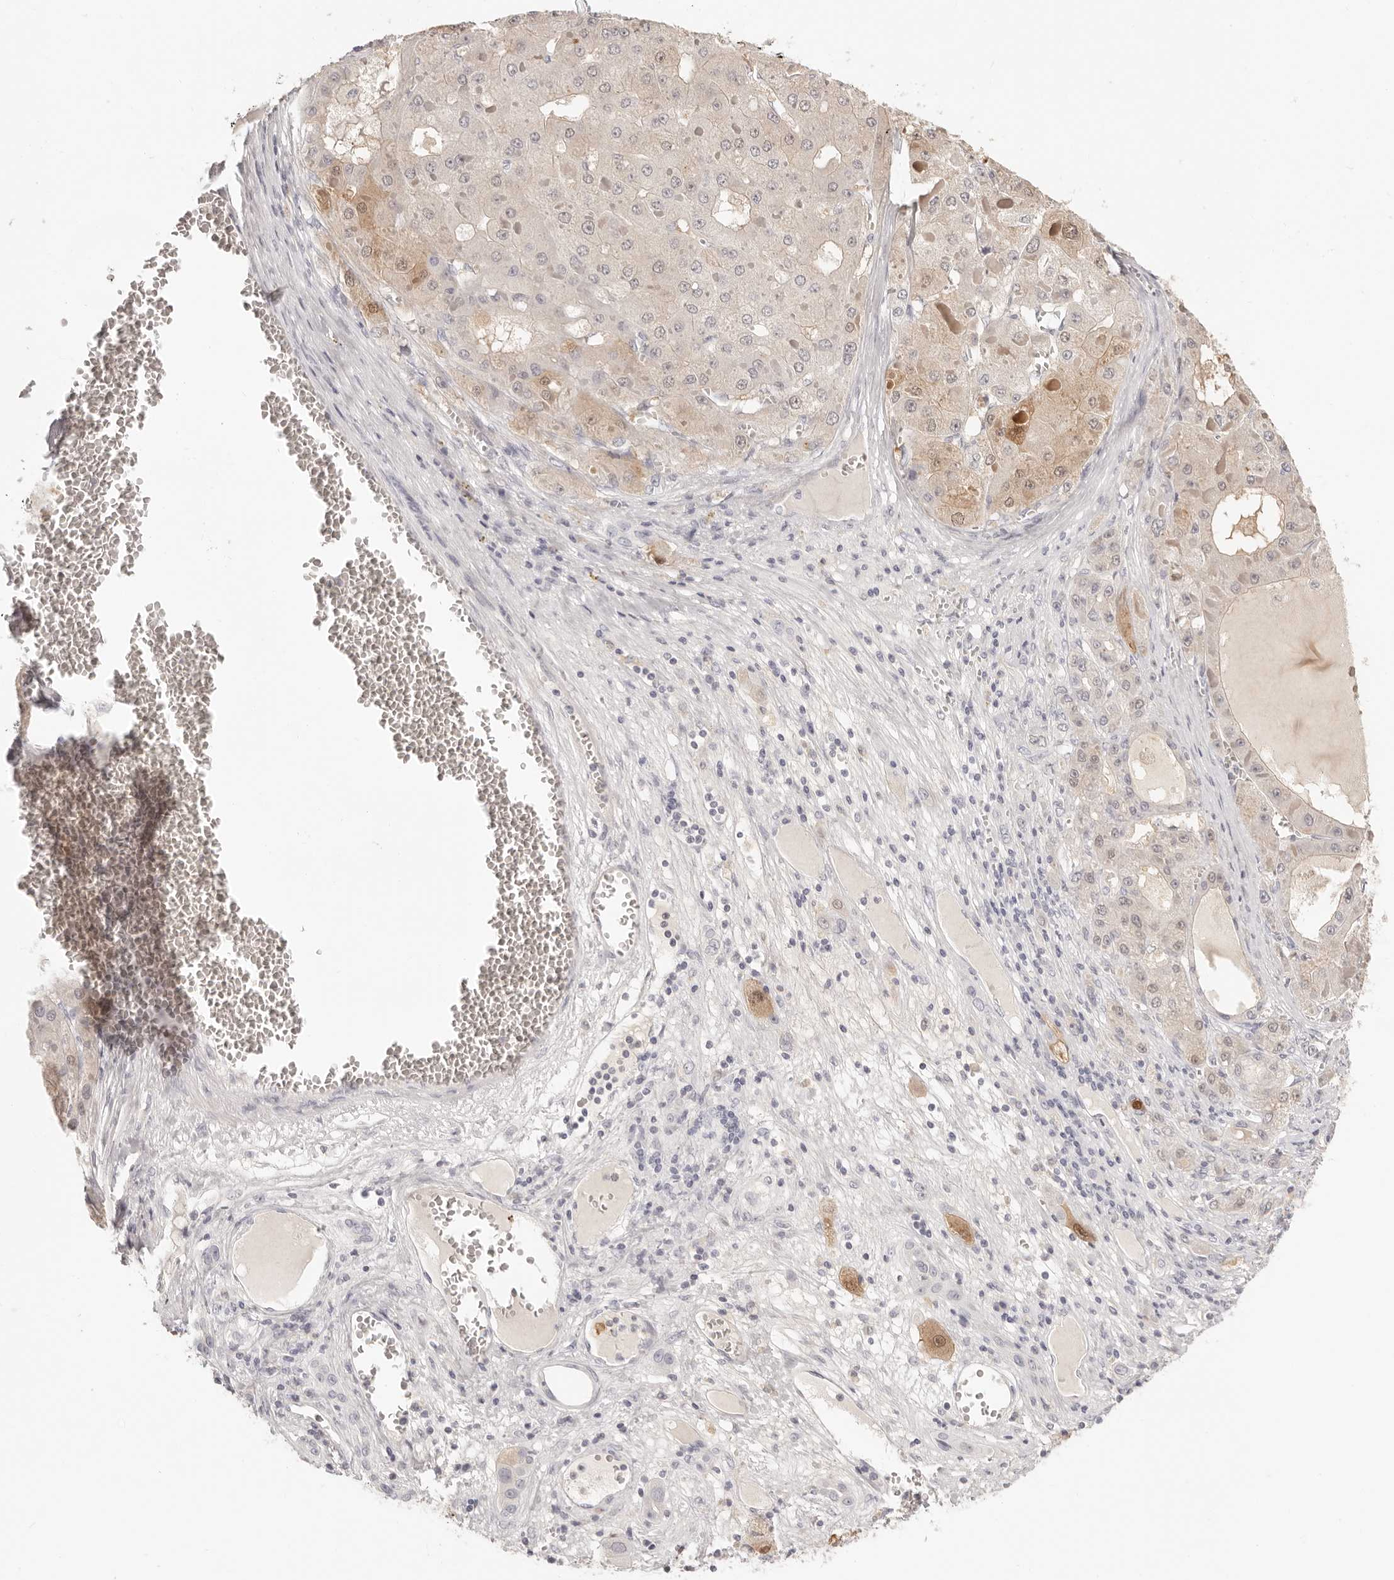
{"staining": {"intensity": "weak", "quantity": "25%-75%", "location": "cytoplasmic/membranous"}, "tissue": "liver cancer", "cell_type": "Tumor cells", "image_type": "cancer", "snomed": [{"axis": "morphology", "description": "Carcinoma, Hepatocellular, NOS"}, {"axis": "topography", "description": "Liver"}], "caption": "Liver cancer (hepatocellular carcinoma) tissue exhibits weak cytoplasmic/membranous staining in about 25%-75% of tumor cells, visualized by immunohistochemistry. The staining is performed using DAB (3,3'-diaminobenzidine) brown chromogen to label protein expression. The nuclei are counter-stained blue using hematoxylin.", "gene": "FABP1", "patient": {"sex": "female", "age": 73}}